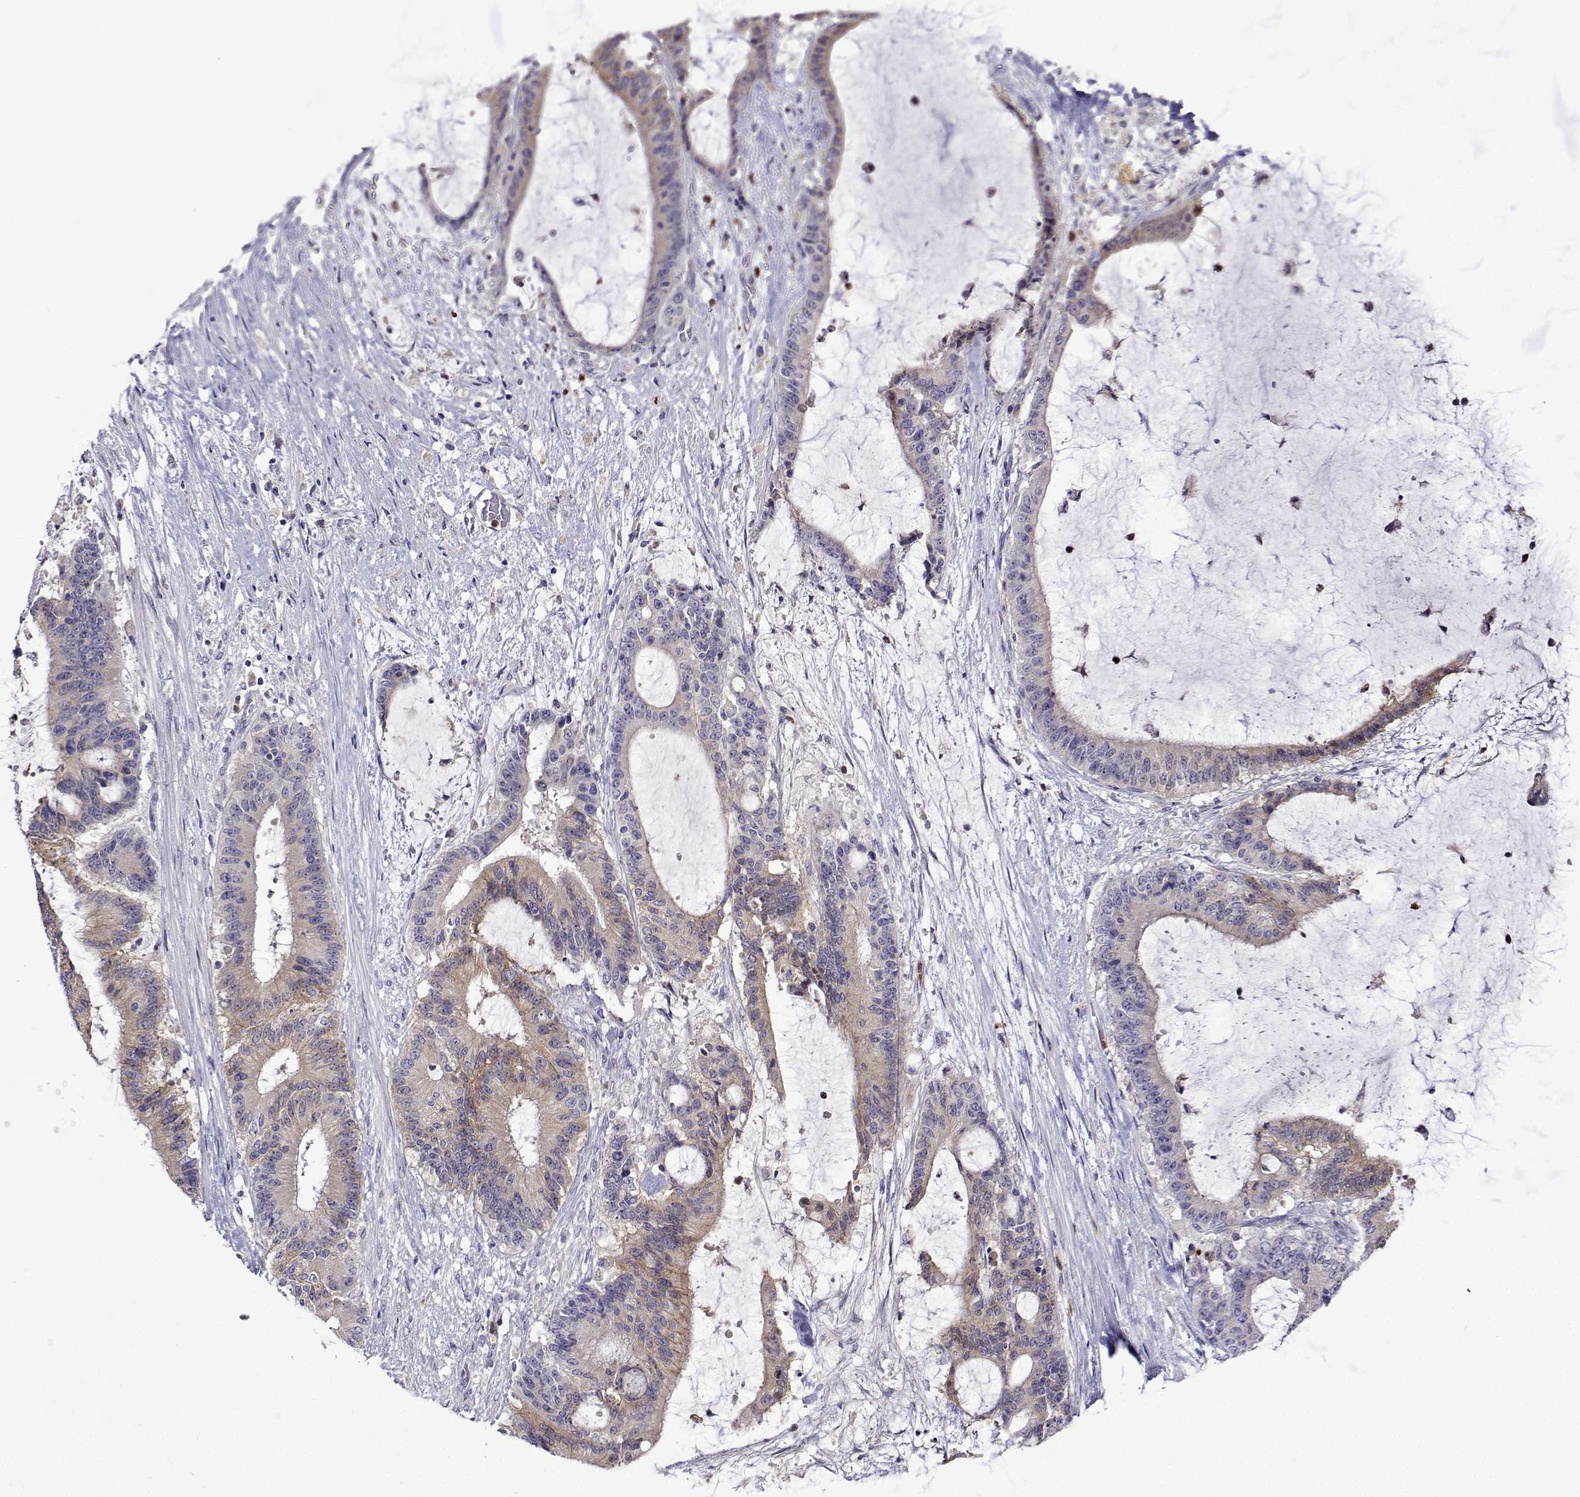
{"staining": {"intensity": "weak", "quantity": "25%-75%", "location": "cytoplasmic/membranous"}, "tissue": "liver cancer", "cell_type": "Tumor cells", "image_type": "cancer", "snomed": [{"axis": "morphology", "description": "Normal tissue, NOS"}, {"axis": "morphology", "description": "Cholangiocarcinoma"}, {"axis": "topography", "description": "Liver"}, {"axis": "topography", "description": "Peripheral nerve tissue"}], "caption": "Protein analysis of liver cholangiocarcinoma tissue demonstrates weak cytoplasmic/membranous expression in about 25%-75% of tumor cells. (DAB = brown stain, brightfield microscopy at high magnification).", "gene": "SULT2A1", "patient": {"sex": "female", "age": 73}}